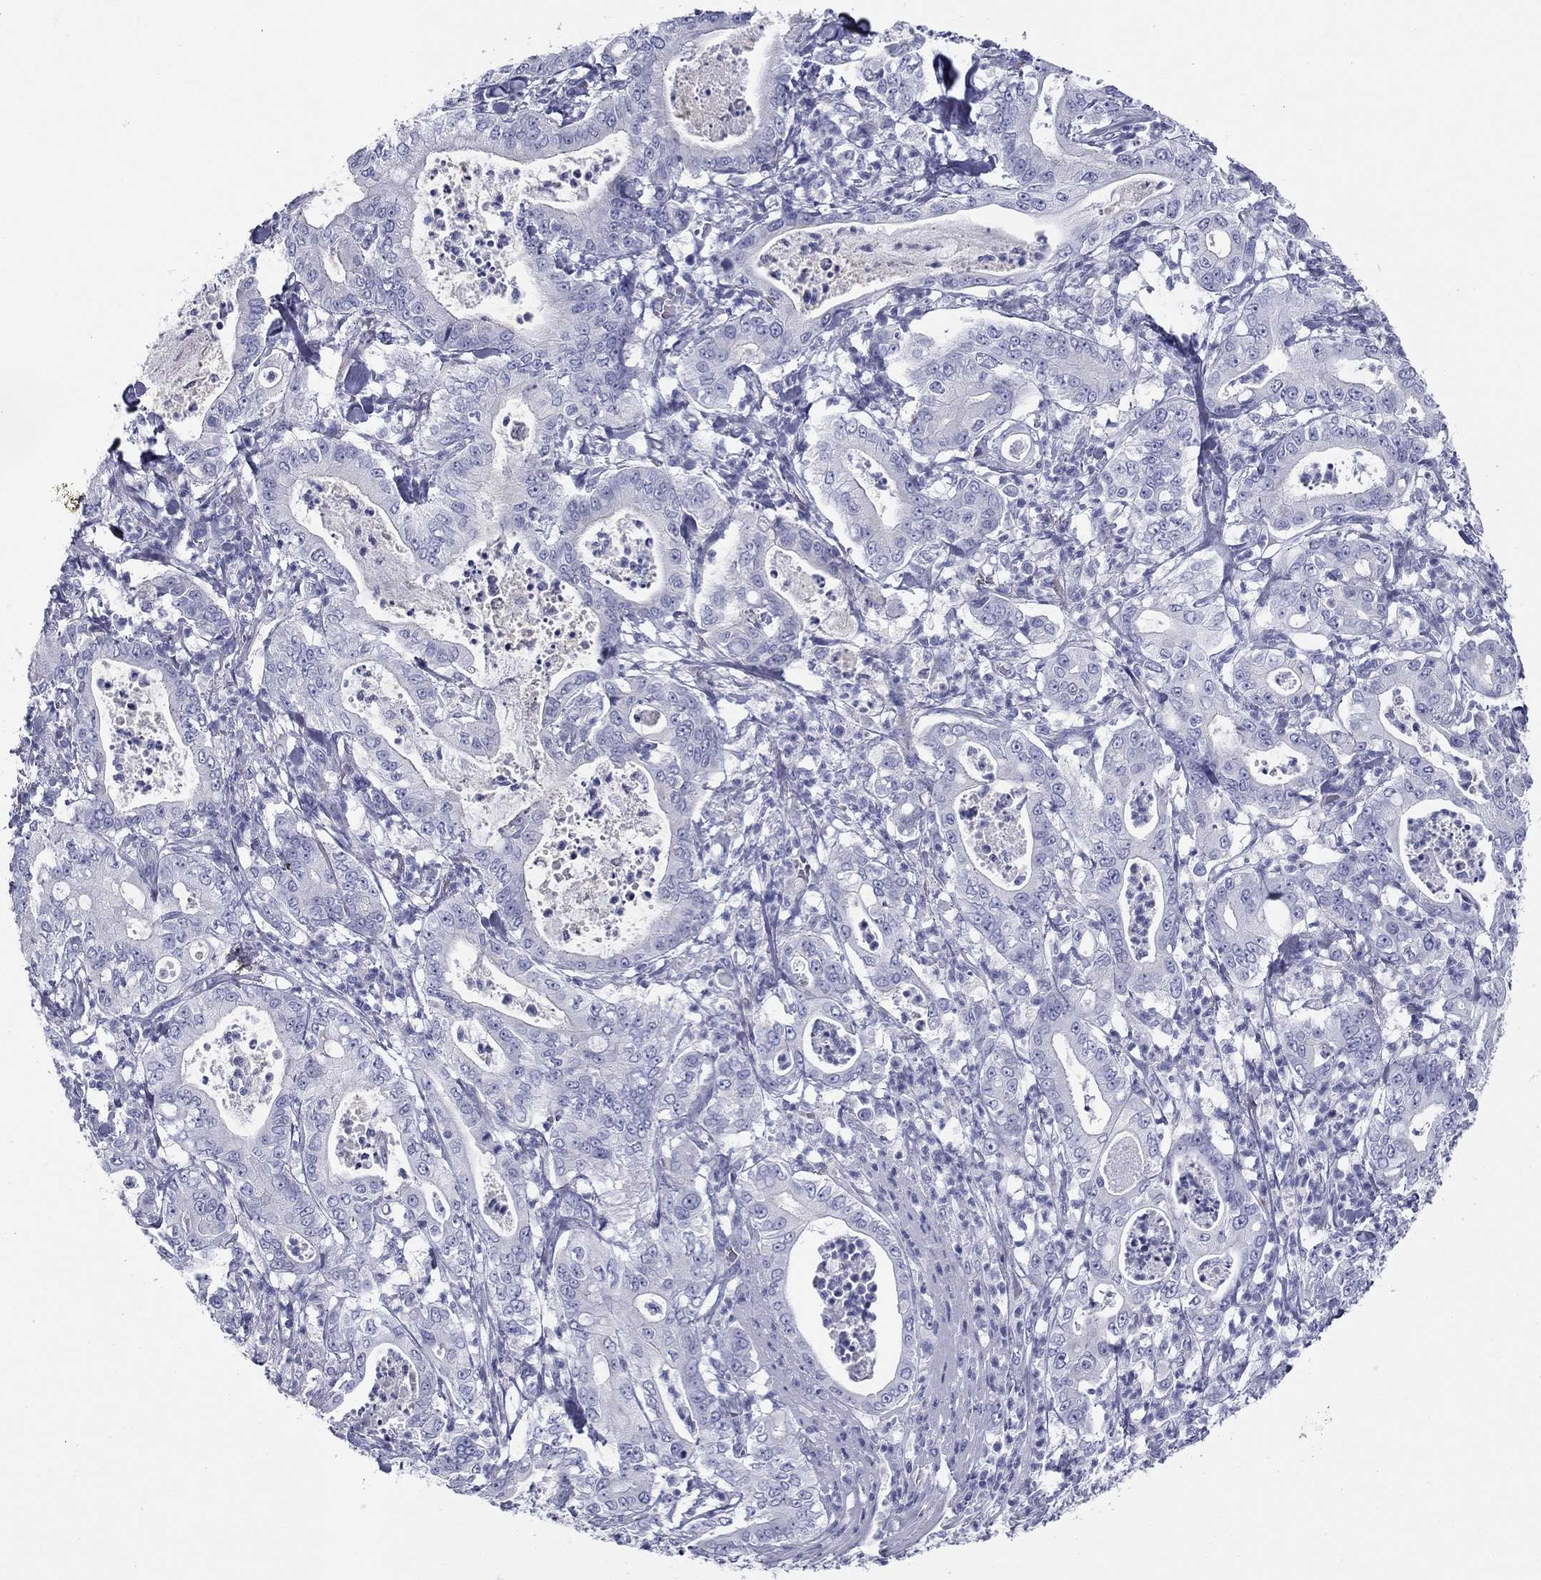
{"staining": {"intensity": "negative", "quantity": "none", "location": "none"}, "tissue": "pancreatic cancer", "cell_type": "Tumor cells", "image_type": "cancer", "snomed": [{"axis": "morphology", "description": "Adenocarcinoma, NOS"}, {"axis": "topography", "description": "Pancreas"}], "caption": "DAB (3,3'-diaminobenzidine) immunohistochemical staining of human pancreatic adenocarcinoma displays no significant staining in tumor cells.", "gene": "ZP2", "patient": {"sex": "male", "age": 71}}